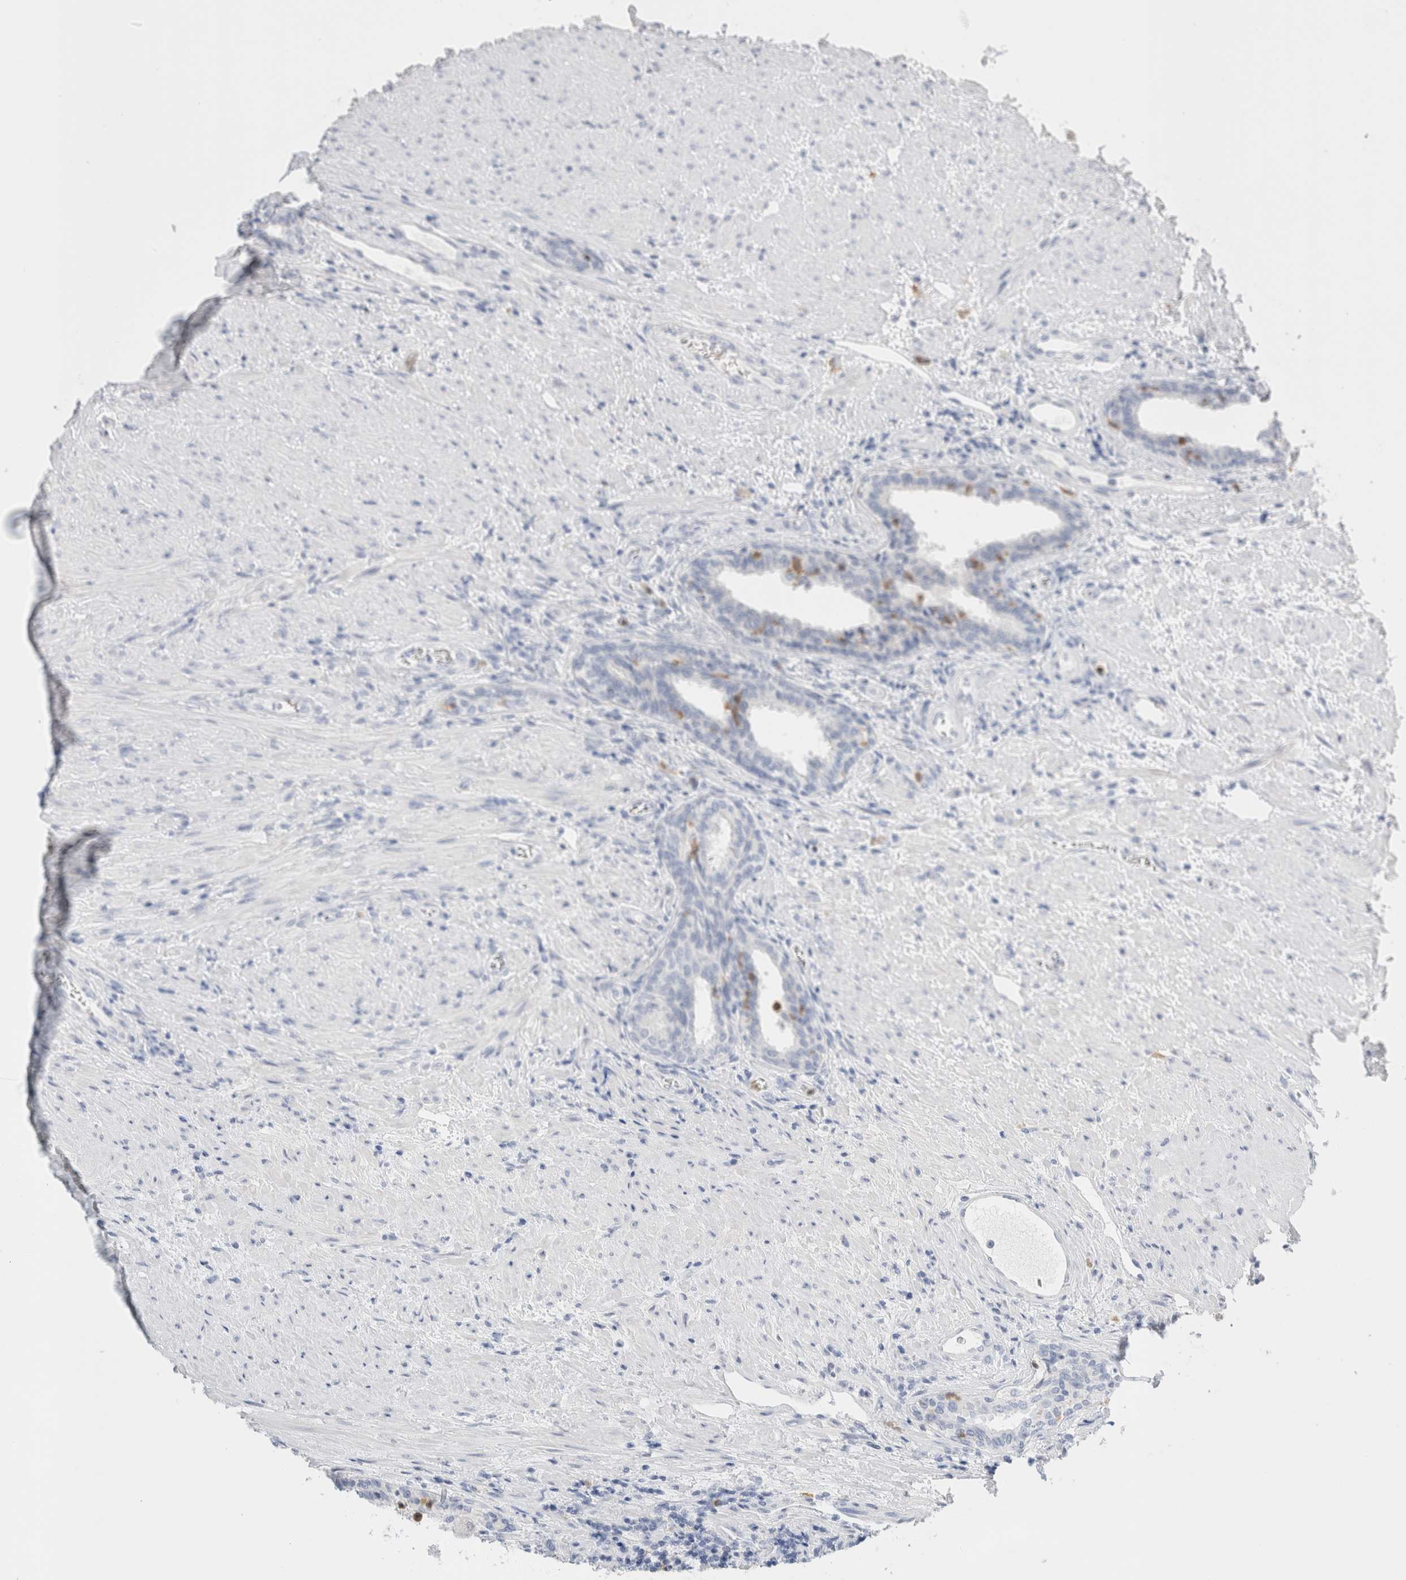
{"staining": {"intensity": "moderate", "quantity": "25%-75%", "location": "cytoplasmic/membranous"}, "tissue": "prostate", "cell_type": "Glandular cells", "image_type": "normal", "snomed": [{"axis": "morphology", "description": "Normal tissue, NOS"}, {"axis": "topography", "description": "Prostate"}], "caption": "A micrograph of prostate stained for a protein demonstrates moderate cytoplasmic/membranous brown staining in glandular cells. (DAB (3,3'-diaminobenzidine) IHC, brown staining for protein, blue staining for nuclei).", "gene": "ARG1", "patient": {"sex": "male", "age": 76}}